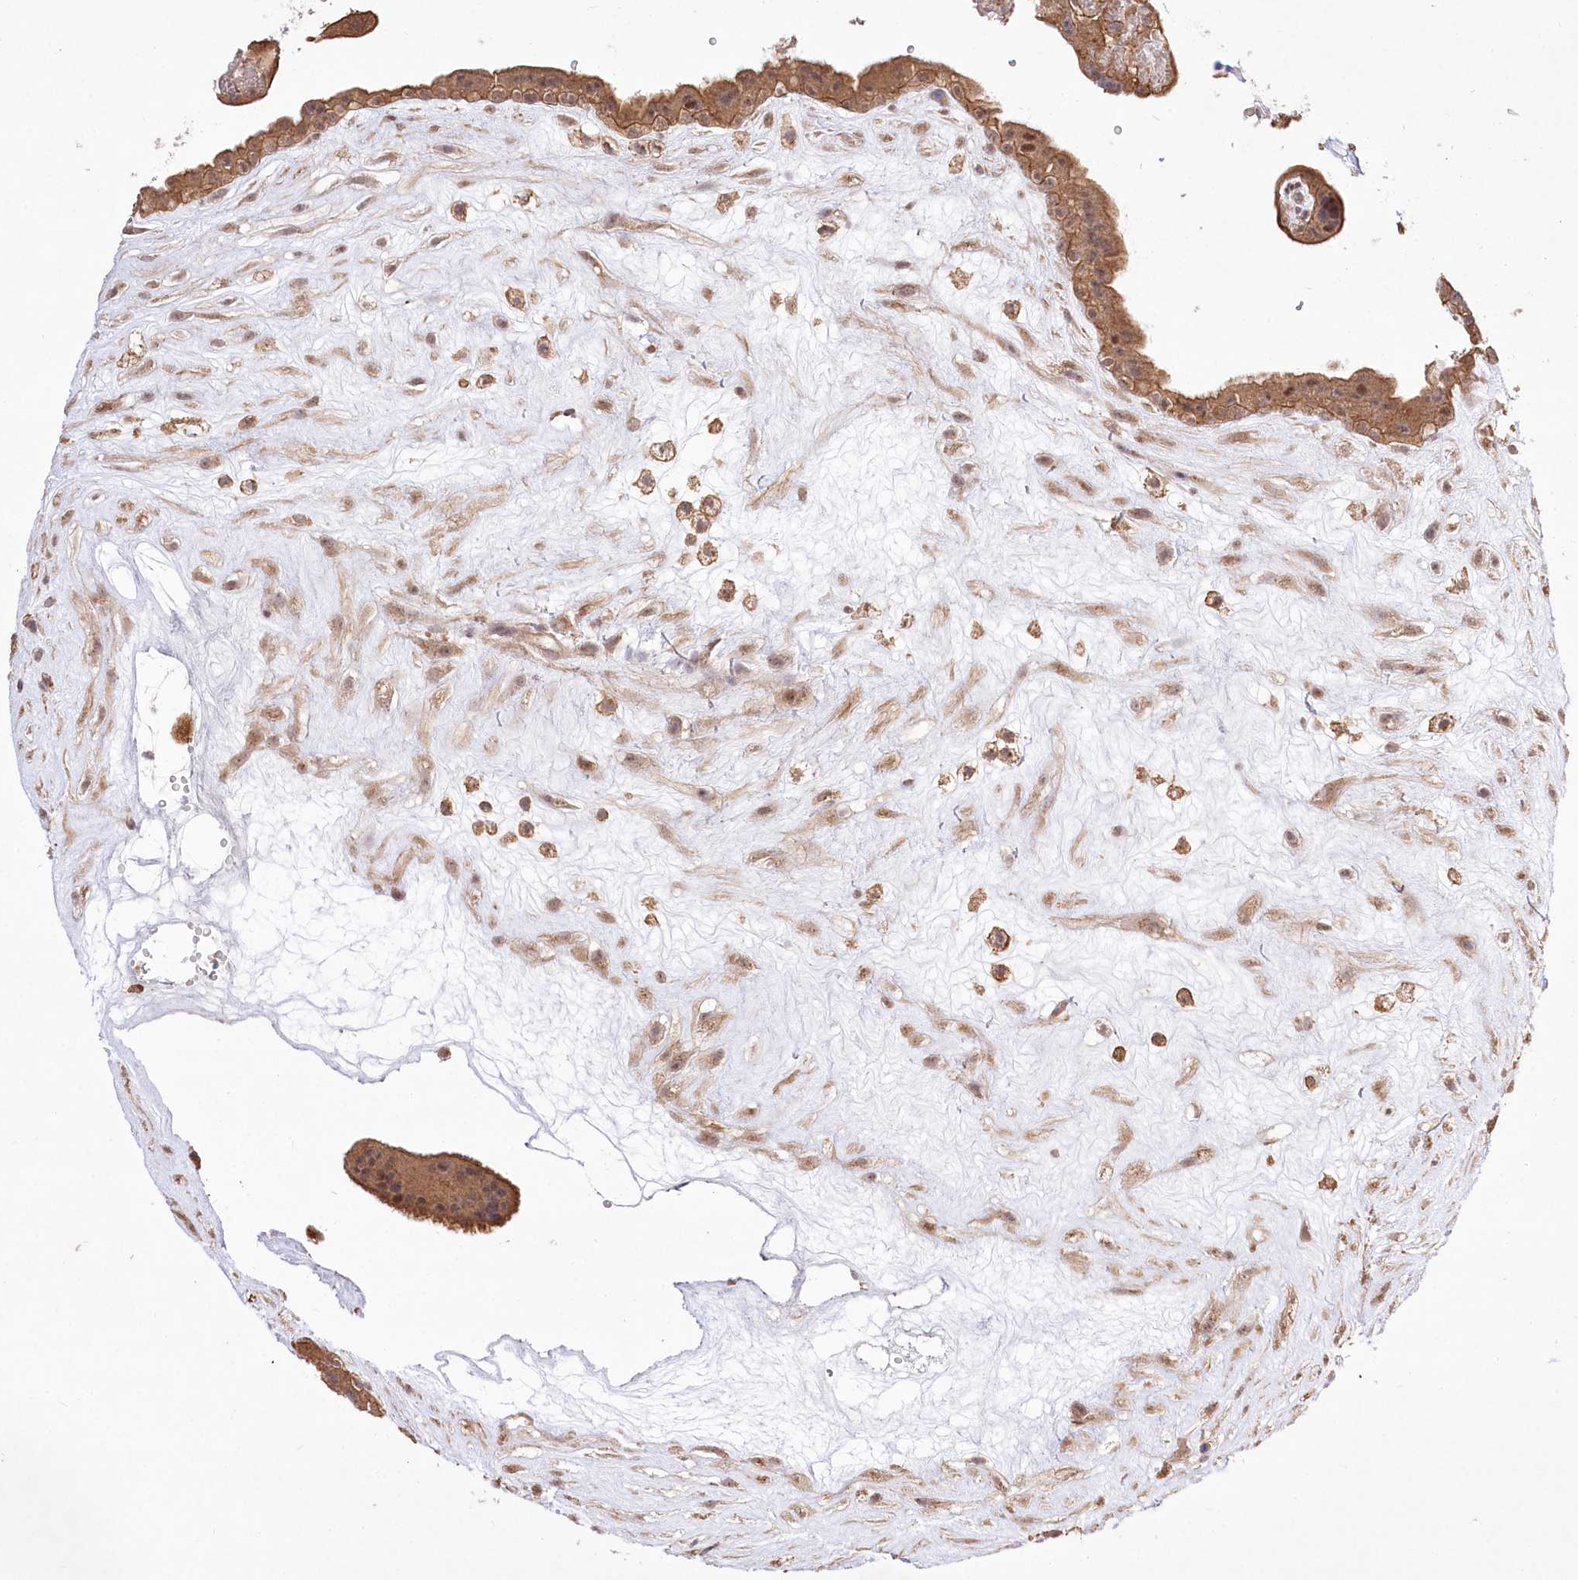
{"staining": {"intensity": "moderate", "quantity": ">75%", "location": "cytoplasmic/membranous"}, "tissue": "placenta", "cell_type": "Trophoblastic cells", "image_type": "normal", "snomed": [{"axis": "morphology", "description": "Normal tissue, NOS"}, {"axis": "topography", "description": "Placenta"}], "caption": "IHC histopathology image of unremarkable placenta: placenta stained using immunohistochemistry (IHC) reveals medium levels of moderate protein expression localized specifically in the cytoplasmic/membranous of trophoblastic cells, appearing as a cytoplasmic/membranous brown color.", "gene": "HELT", "patient": {"sex": "female", "age": 18}}